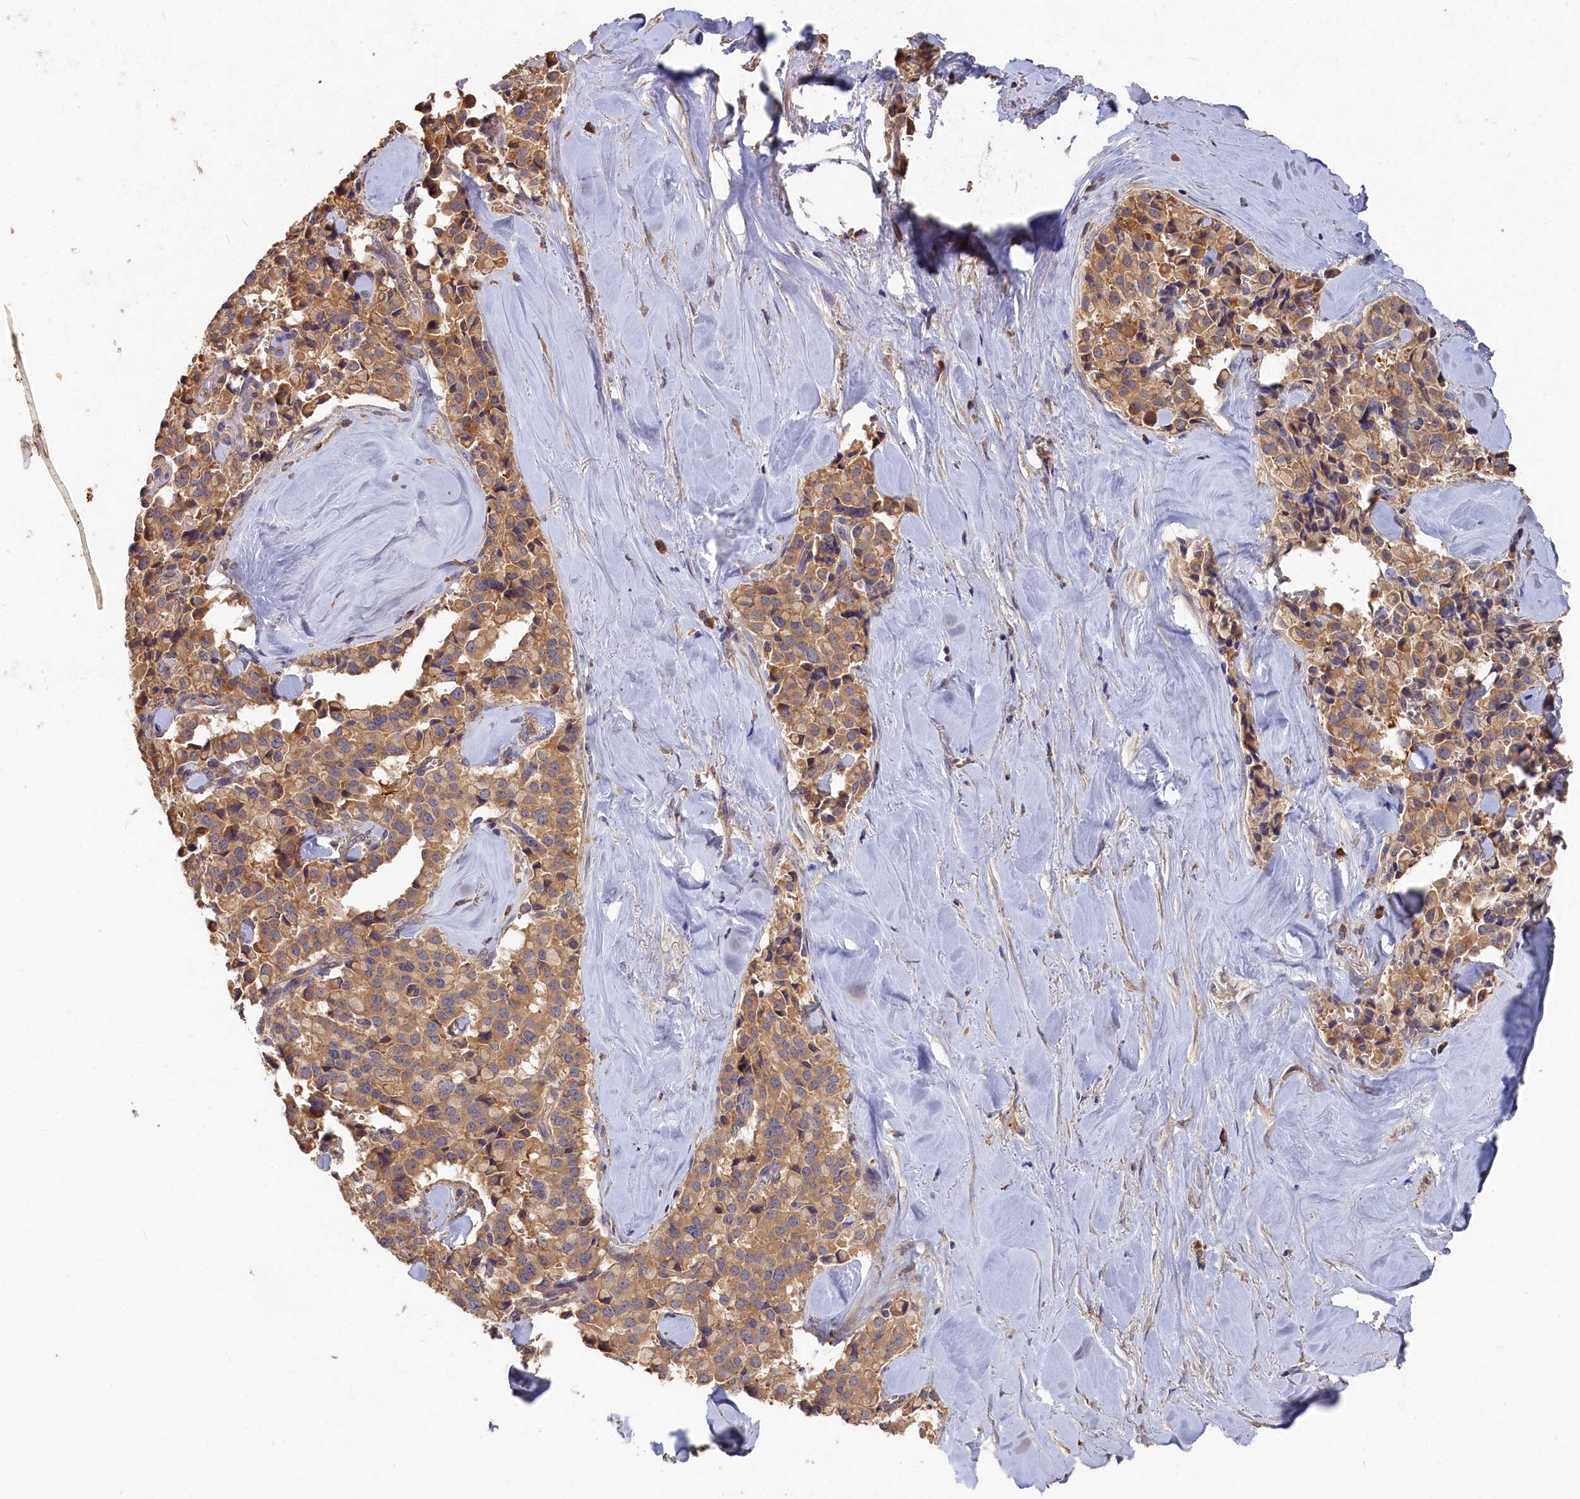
{"staining": {"intensity": "moderate", "quantity": ">75%", "location": "cytoplasmic/membranous"}, "tissue": "pancreatic cancer", "cell_type": "Tumor cells", "image_type": "cancer", "snomed": [{"axis": "morphology", "description": "Adenocarcinoma, NOS"}, {"axis": "topography", "description": "Pancreas"}], "caption": "Human pancreatic adenocarcinoma stained for a protein (brown) shows moderate cytoplasmic/membranous positive positivity in approximately >75% of tumor cells.", "gene": "DHRS11", "patient": {"sex": "male", "age": 65}}